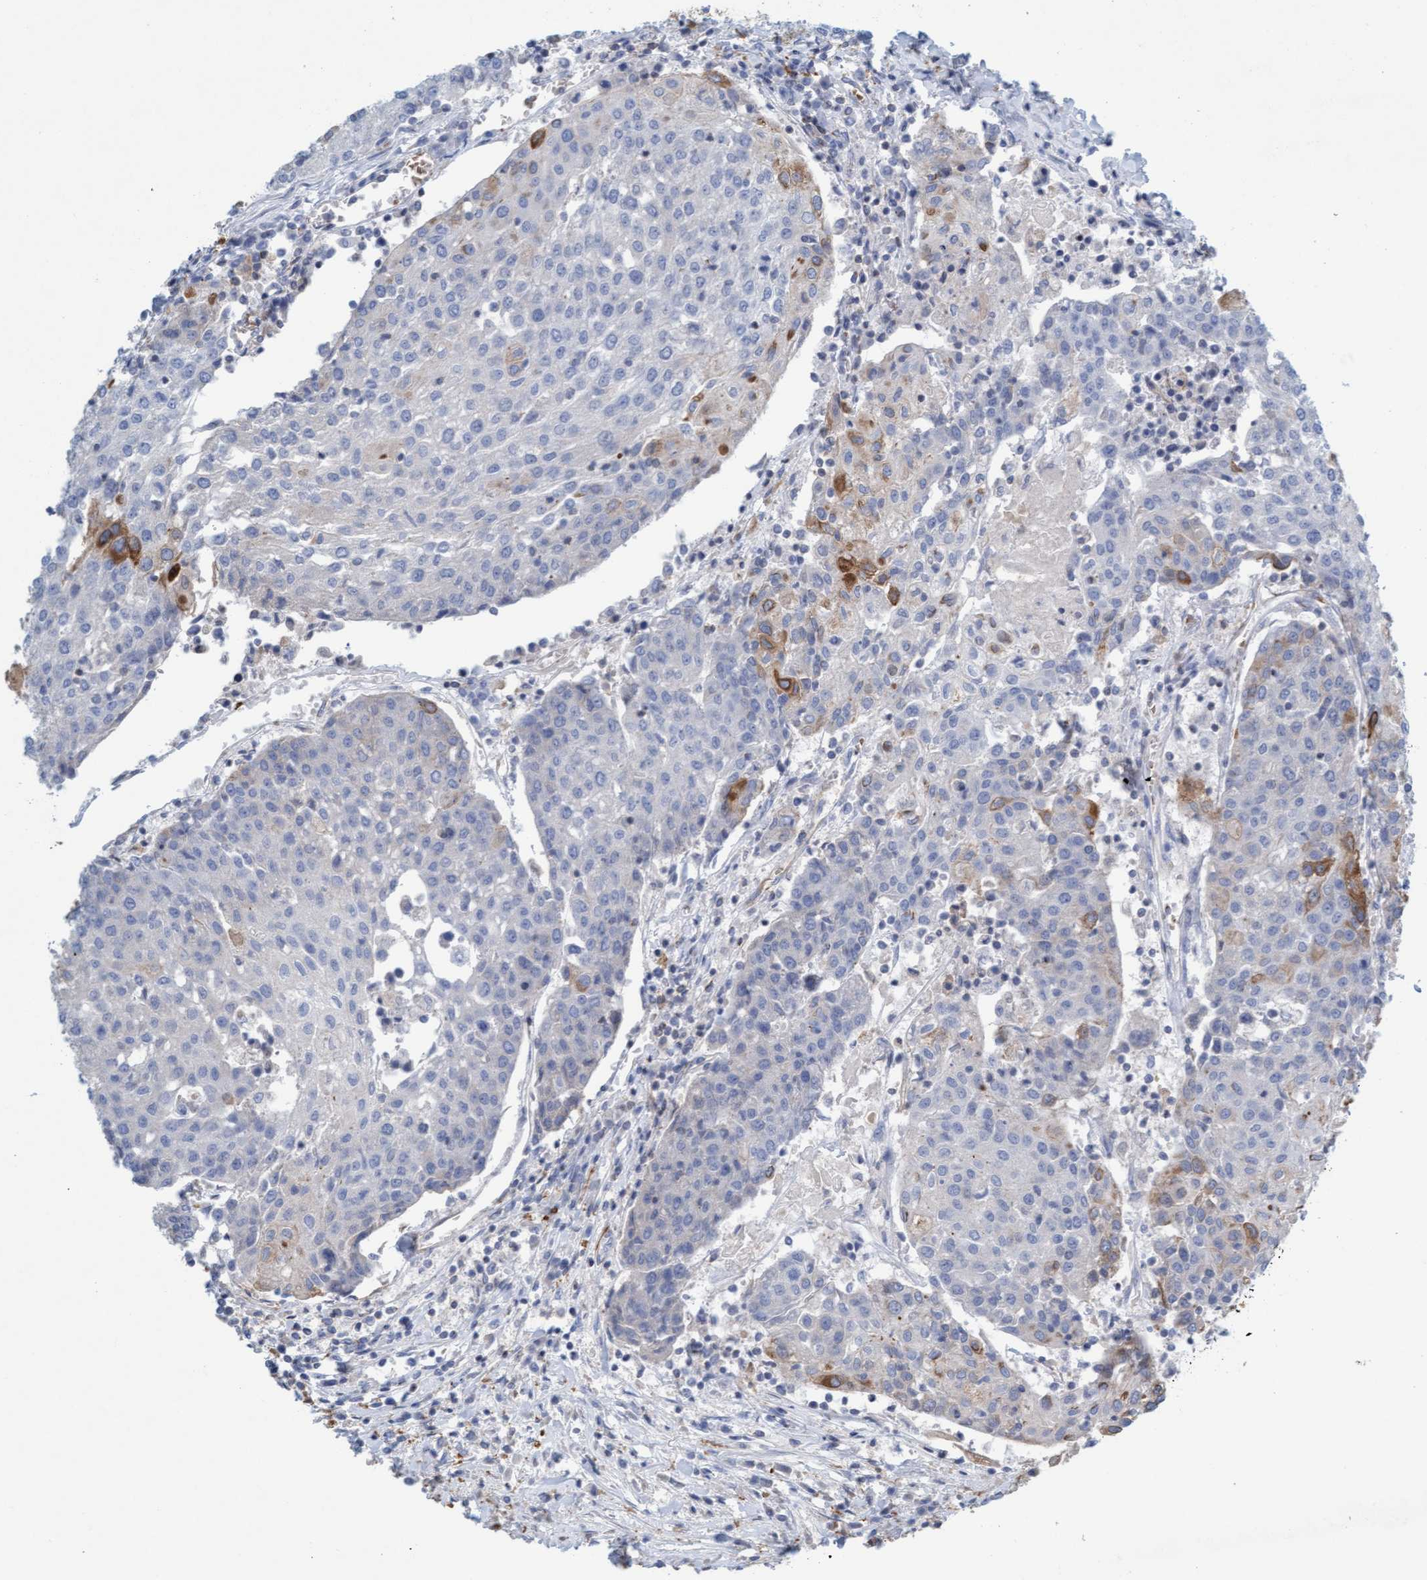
{"staining": {"intensity": "moderate", "quantity": "<25%", "location": "cytoplasmic/membranous"}, "tissue": "urothelial cancer", "cell_type": "Tumor cells", "image_type": "cancer", "snomed": [{"axis": "morphology", "description": "Urothelial carcinoma, High grade"}, {"axis": "topography", "description": "Urinary bladder"}], "caption": "This micrograph exhibits immunohistochemistry staining of urothelial cancer, with low moderate cytoplasmic/membranous positivity in approximately <25% of tumor cells.", "gene": "SIGIRR", "patient": {"sex": "female", "age": 85}}